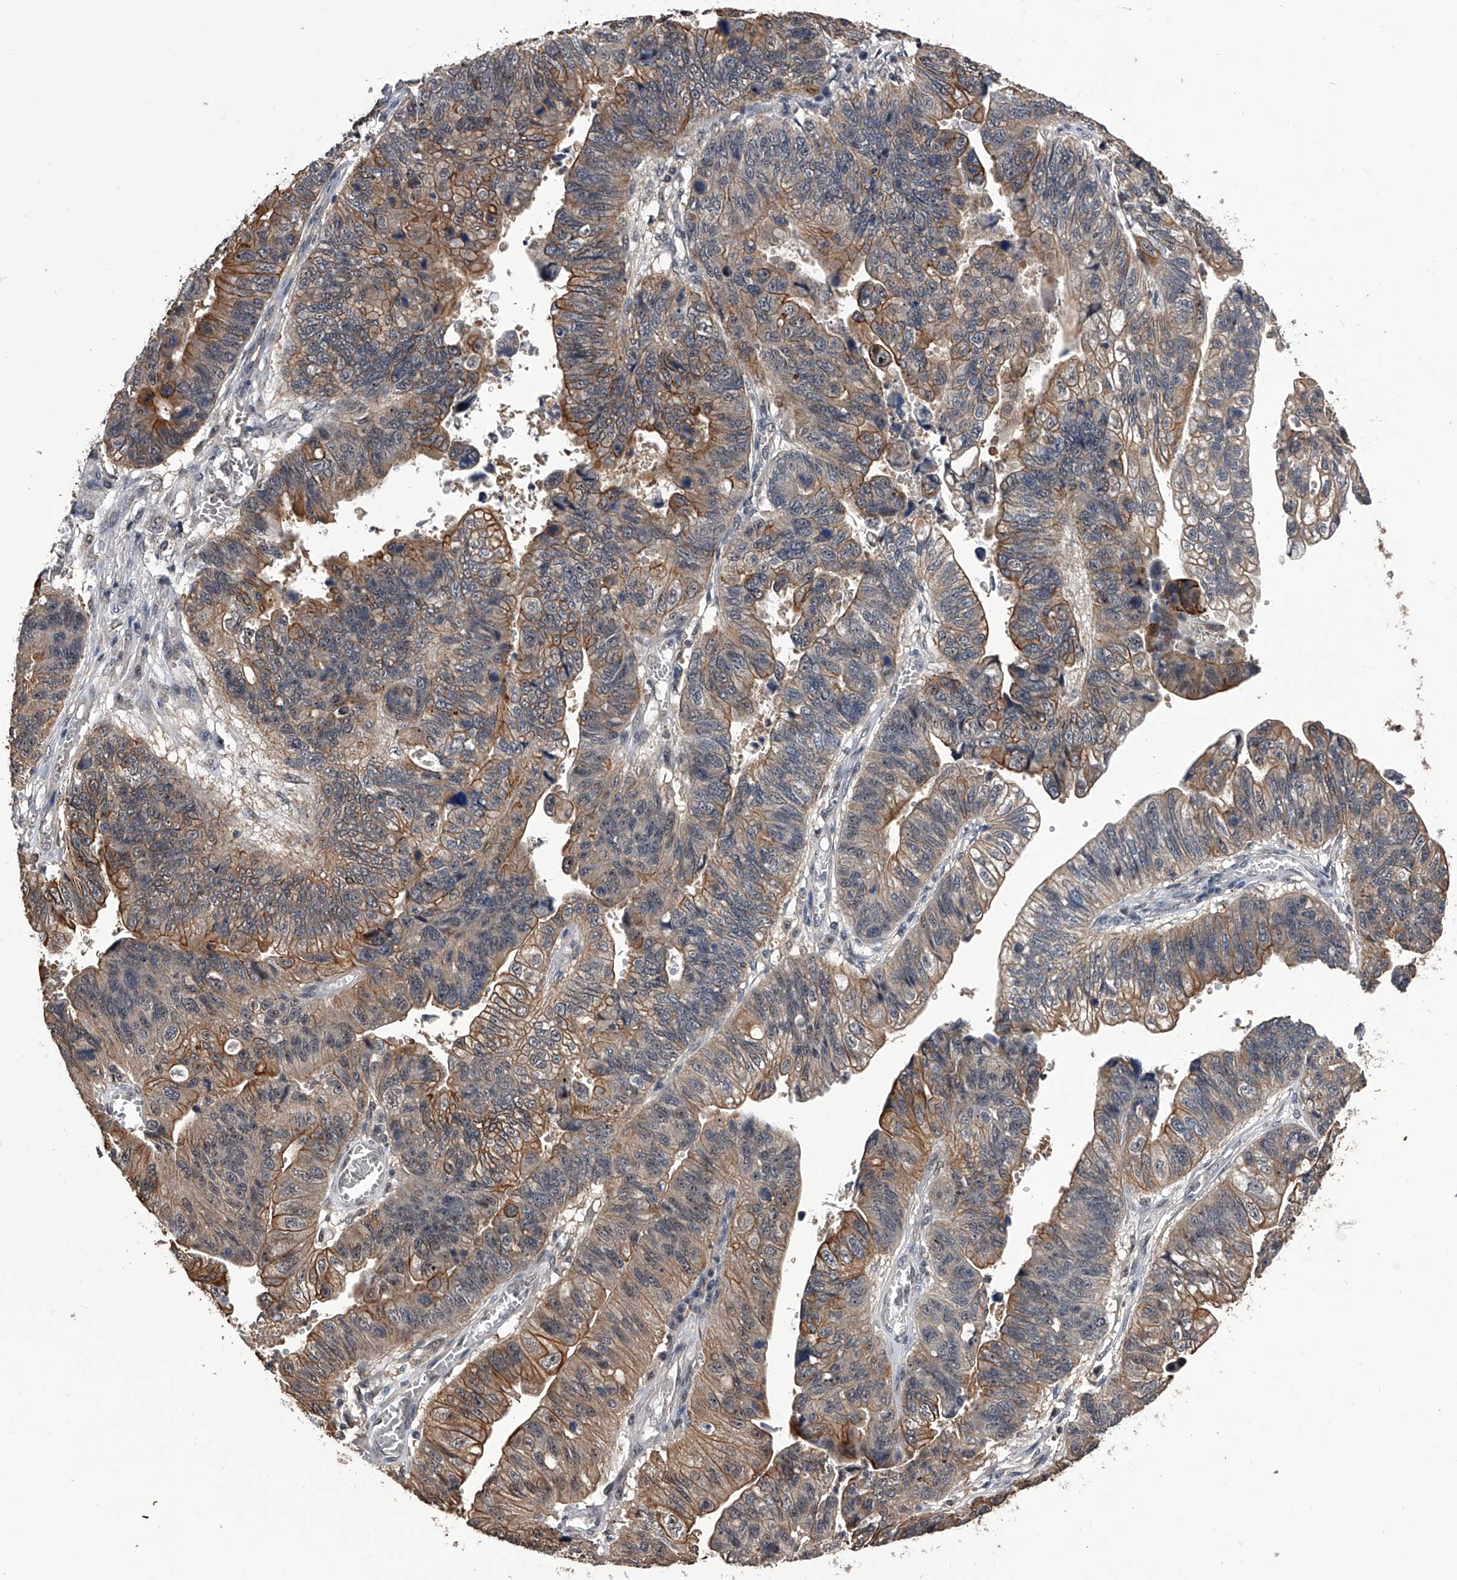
{"staining": {"intensity": "moderate", "quantity": "25%-75%", "location": "cytoplasmic/membranous"}, "tissue": "stomach cancer", "cell_type": "Tumor cells", "image_type": "cancer", "snomed": [{"axis": "morphology", "description": "Adenocarcinoma, NOS"}, {"axis": "topography", "description": "Stomach"}], "caption": "Moderate cytoplasmic/membranous staining is identified in approximately 25%-75% of tumor cells in stomach cancer. (brown staining indicates protein expression, while blue staining denotes nuclei).", "gene": "EFCAB7", "patient": {"sex": "male", "age": 59}}